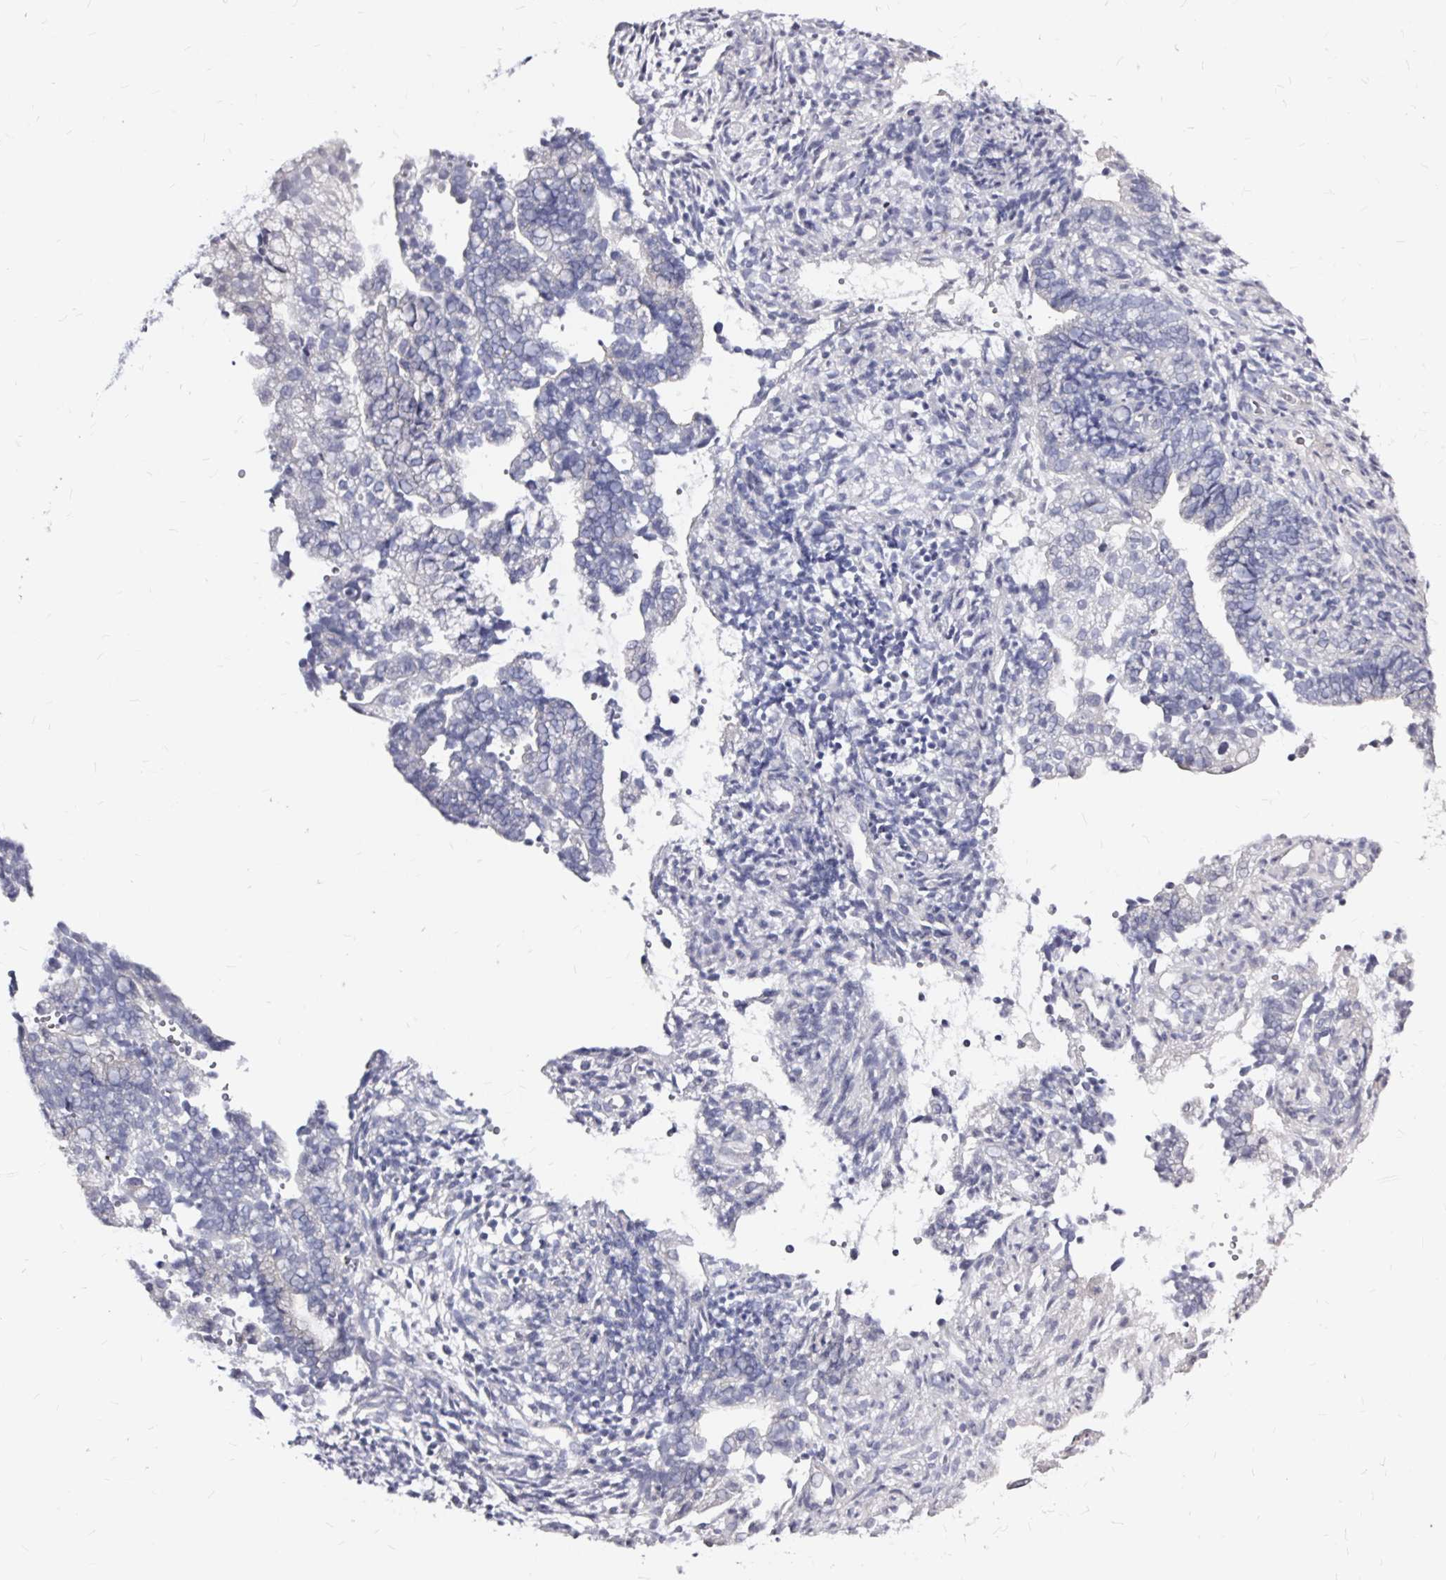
{"staining": {"intensity": "negative", "quantity": "none", "location": "none"}, "tissue": "endometrial cancer", "cell_type": "Tumor cells", "image_type": "cancer", "snomed": [{"axis": "morphology", "description": "Adenocarcinoma, NOS"}, {"axis": "topography", "description": "Endometrium"}], "caption": "Immunohistochemistry (IHC) image of neoplastic tissue: endometrial cancer stained with DAB reveals no significant protein positivity in tumor cells.", "gene": "LUZP4", "patient": {"sex": "female", "age": 76}}